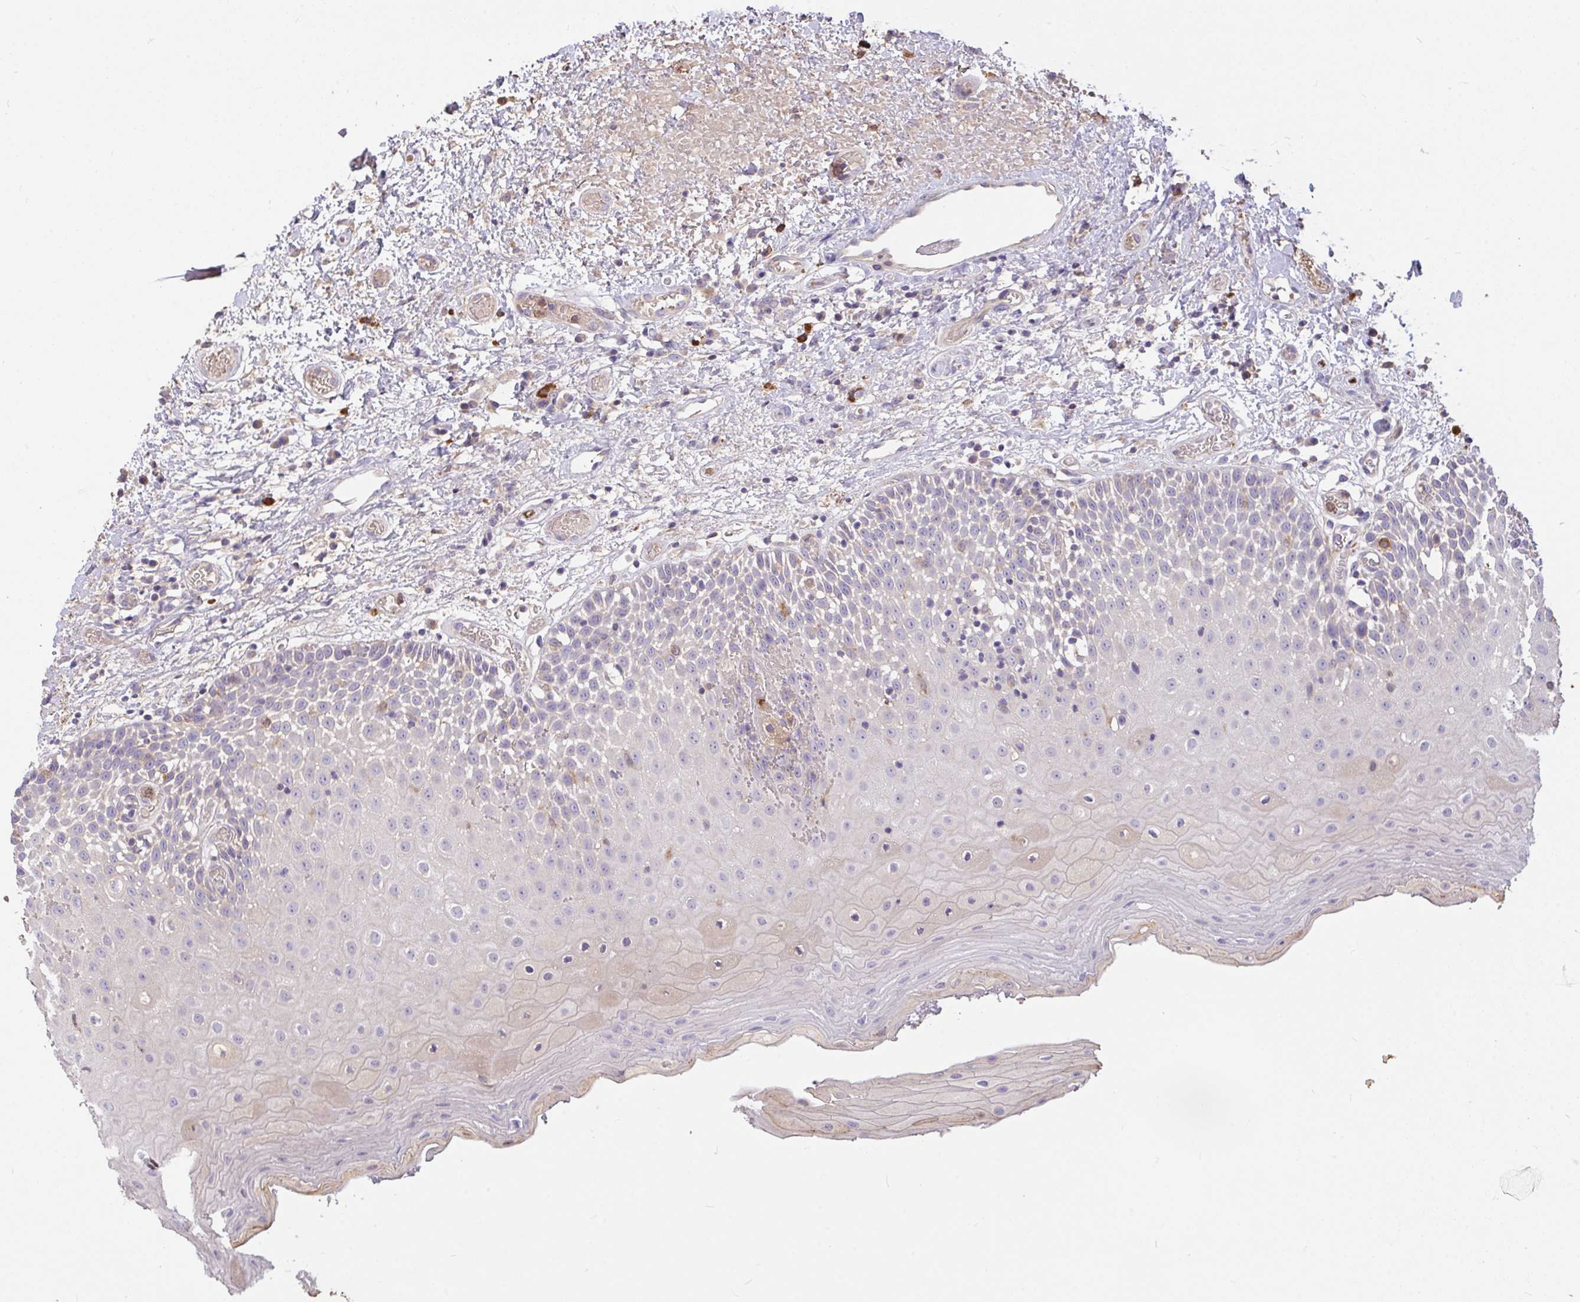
{"staining": {"intensity": "weak", "quantity": "<25%", "location": "cytoplasmic/membranous"}, "tissue": "oral mucosa", "cell_type": "Squamous epithelial cells", "image_type": "normal", "snomed": [{"axis": "morphology", "description": "Normal tissue, NOS"}, {"axis": "topography", "description": "Oral tissue"}], "caption": "A high-resolution histopathology image shows immunohistochemistry staining of normal oral mucosa, which exhibits no significant staining in squamous epithelial cells.", "gene": "FCER1A", "patient": {"sex": "female", "age": 82}}